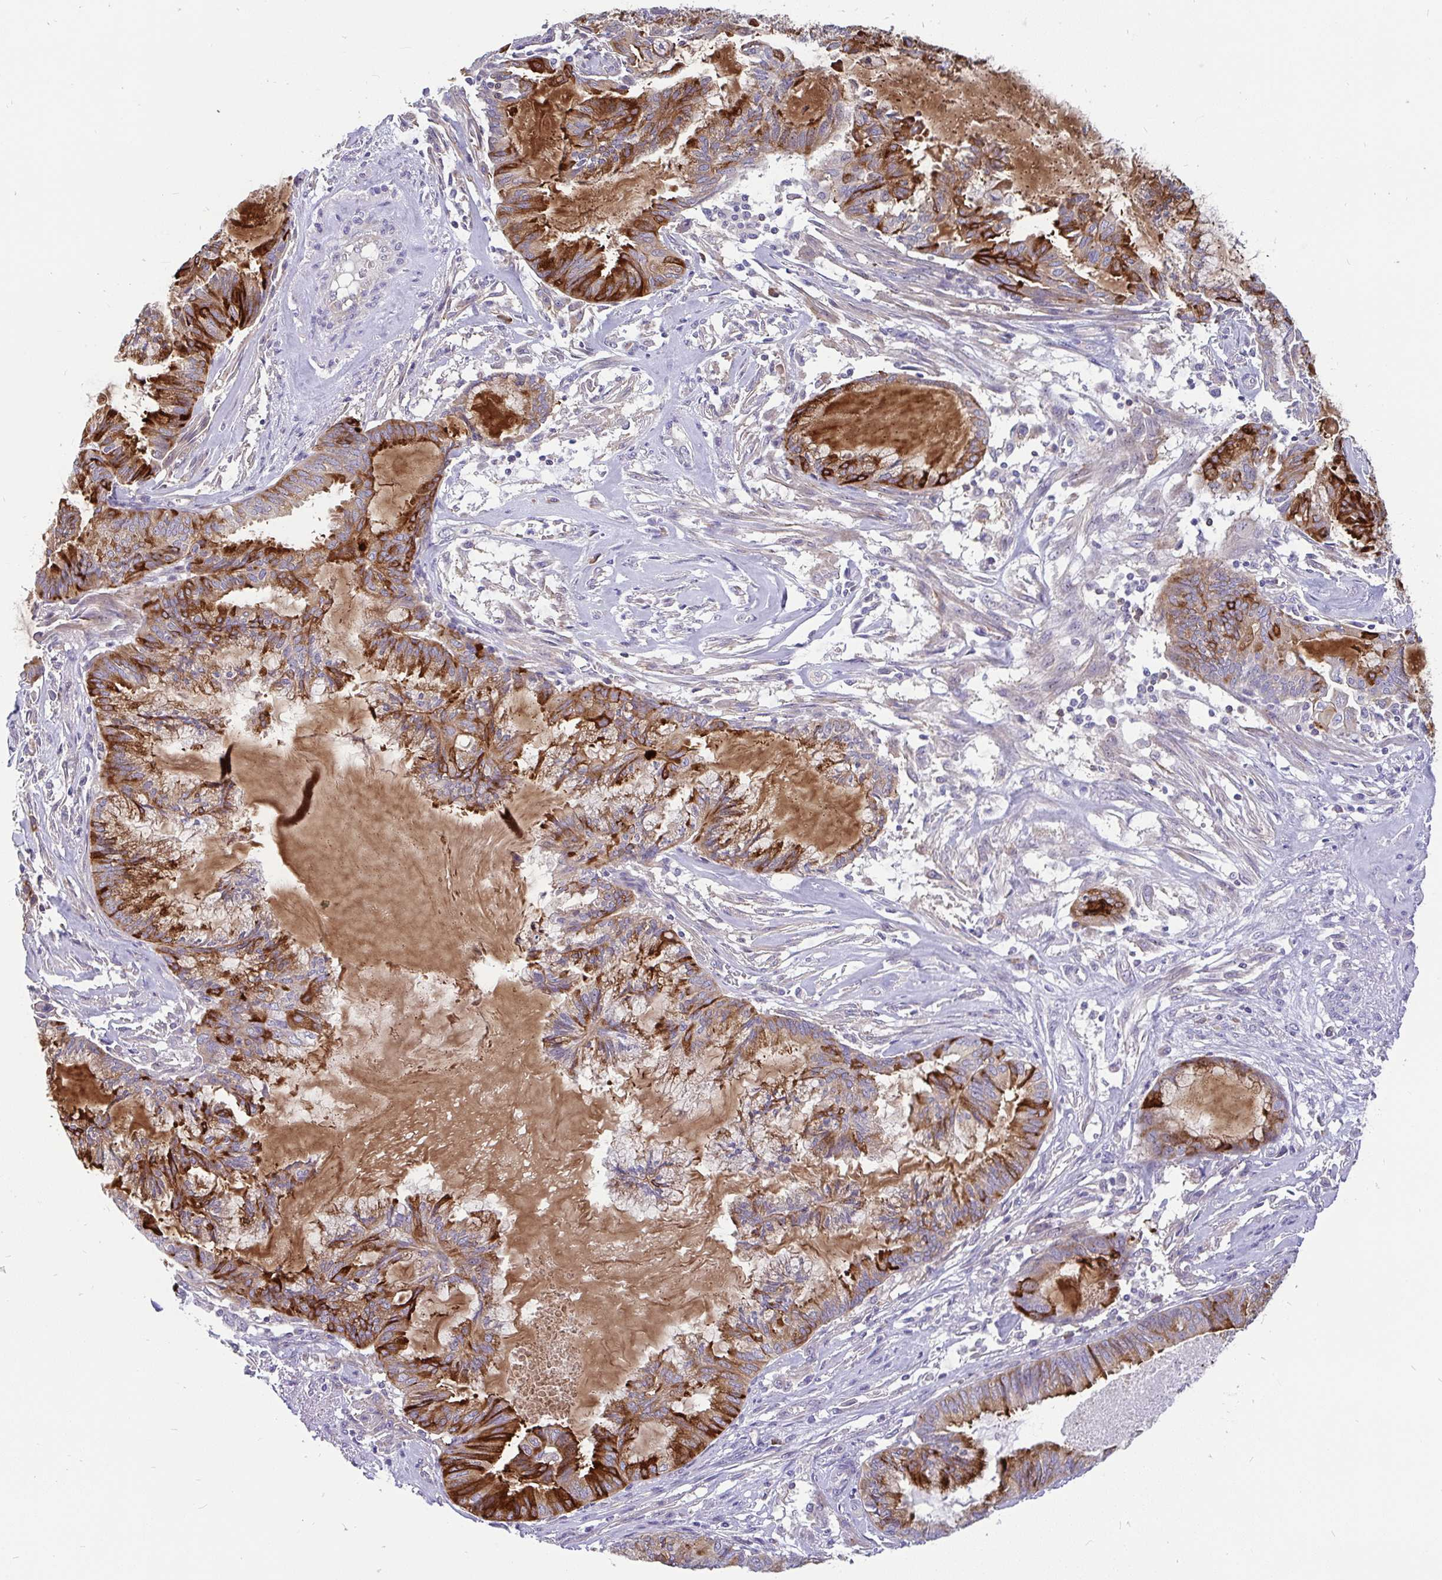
{"staining": {"intensity": "strong", "quantity": "25%-75%", "location": "cytoplasmic/membranous"}, "tissue": "endometrial cancer", "cell_type": "Tumor cells", "image_type": "cancer", "snomed": [{"axis": "morphology", "description": "Adenocarcinoma, NOS"}, {"axis": "topography", "description": "Endometrium"}], "caption": "Brown immunohistochemical staining in endometrial cancer demonstrates strong cytoplasmic/membranous staining in about 25%-75% of tumor cells. Using DAB (brown) and hematoxylin (blue) stains, captured at high magnification using brightfield microscopy.", "gene": "LRRC26", "patient": {"sex": "female", "age": 86}}